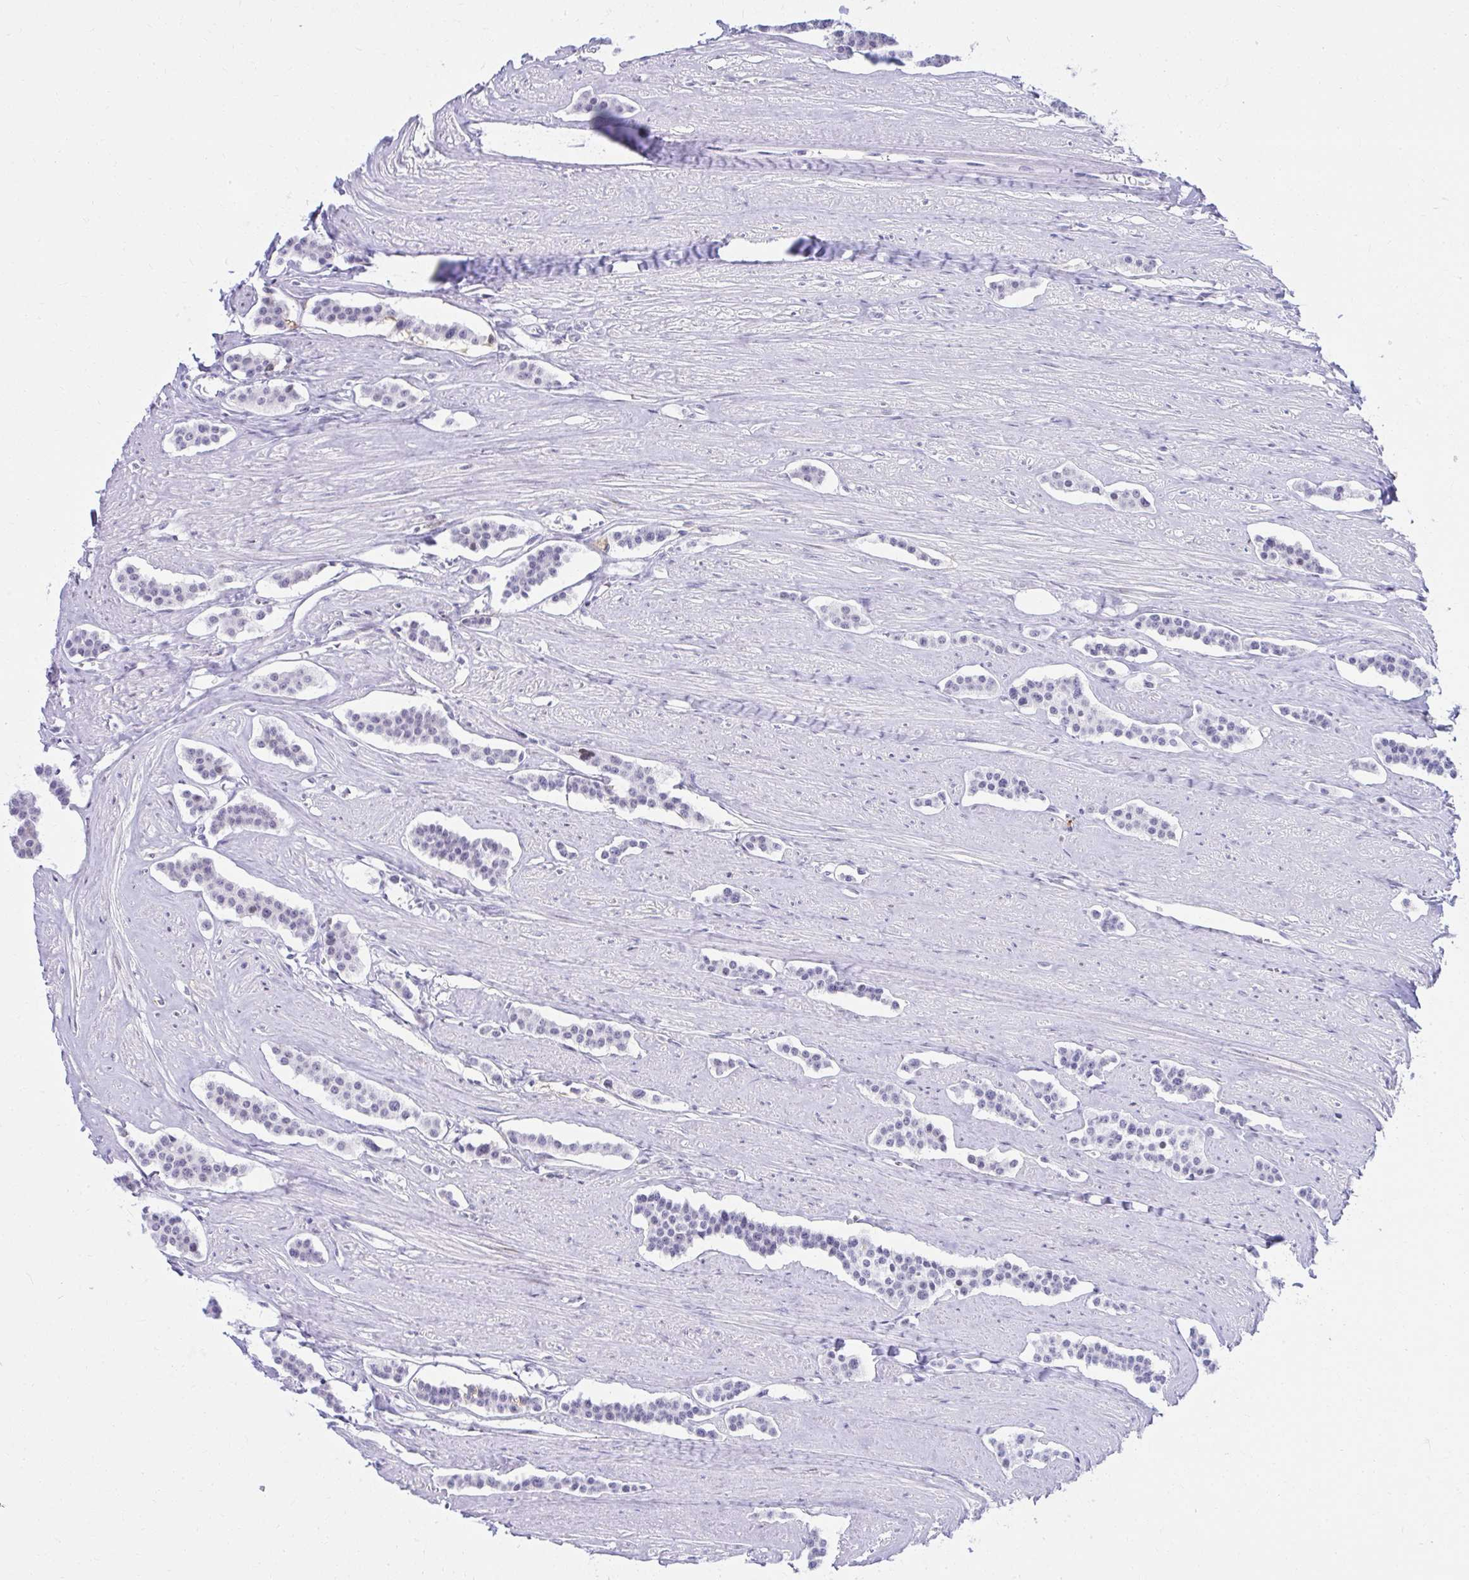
{"staining": {"intensity": "negative", "quantity": "none", "location": "none"}, "tissue": "carcinoid", "cell_type": "Tumor cells", "image_type": "cancer", "snomed": [{"axis": "morphology", "description": "Carcinoid, malignant, NOS"}, {"axis": "topography", "description": "Small intestine"}], "caption": "Tumor cells are negative for brown protein staining in malignant carcinoid.", "gene": "GLDN", "patient": {"sex": "male", "age": 60}}